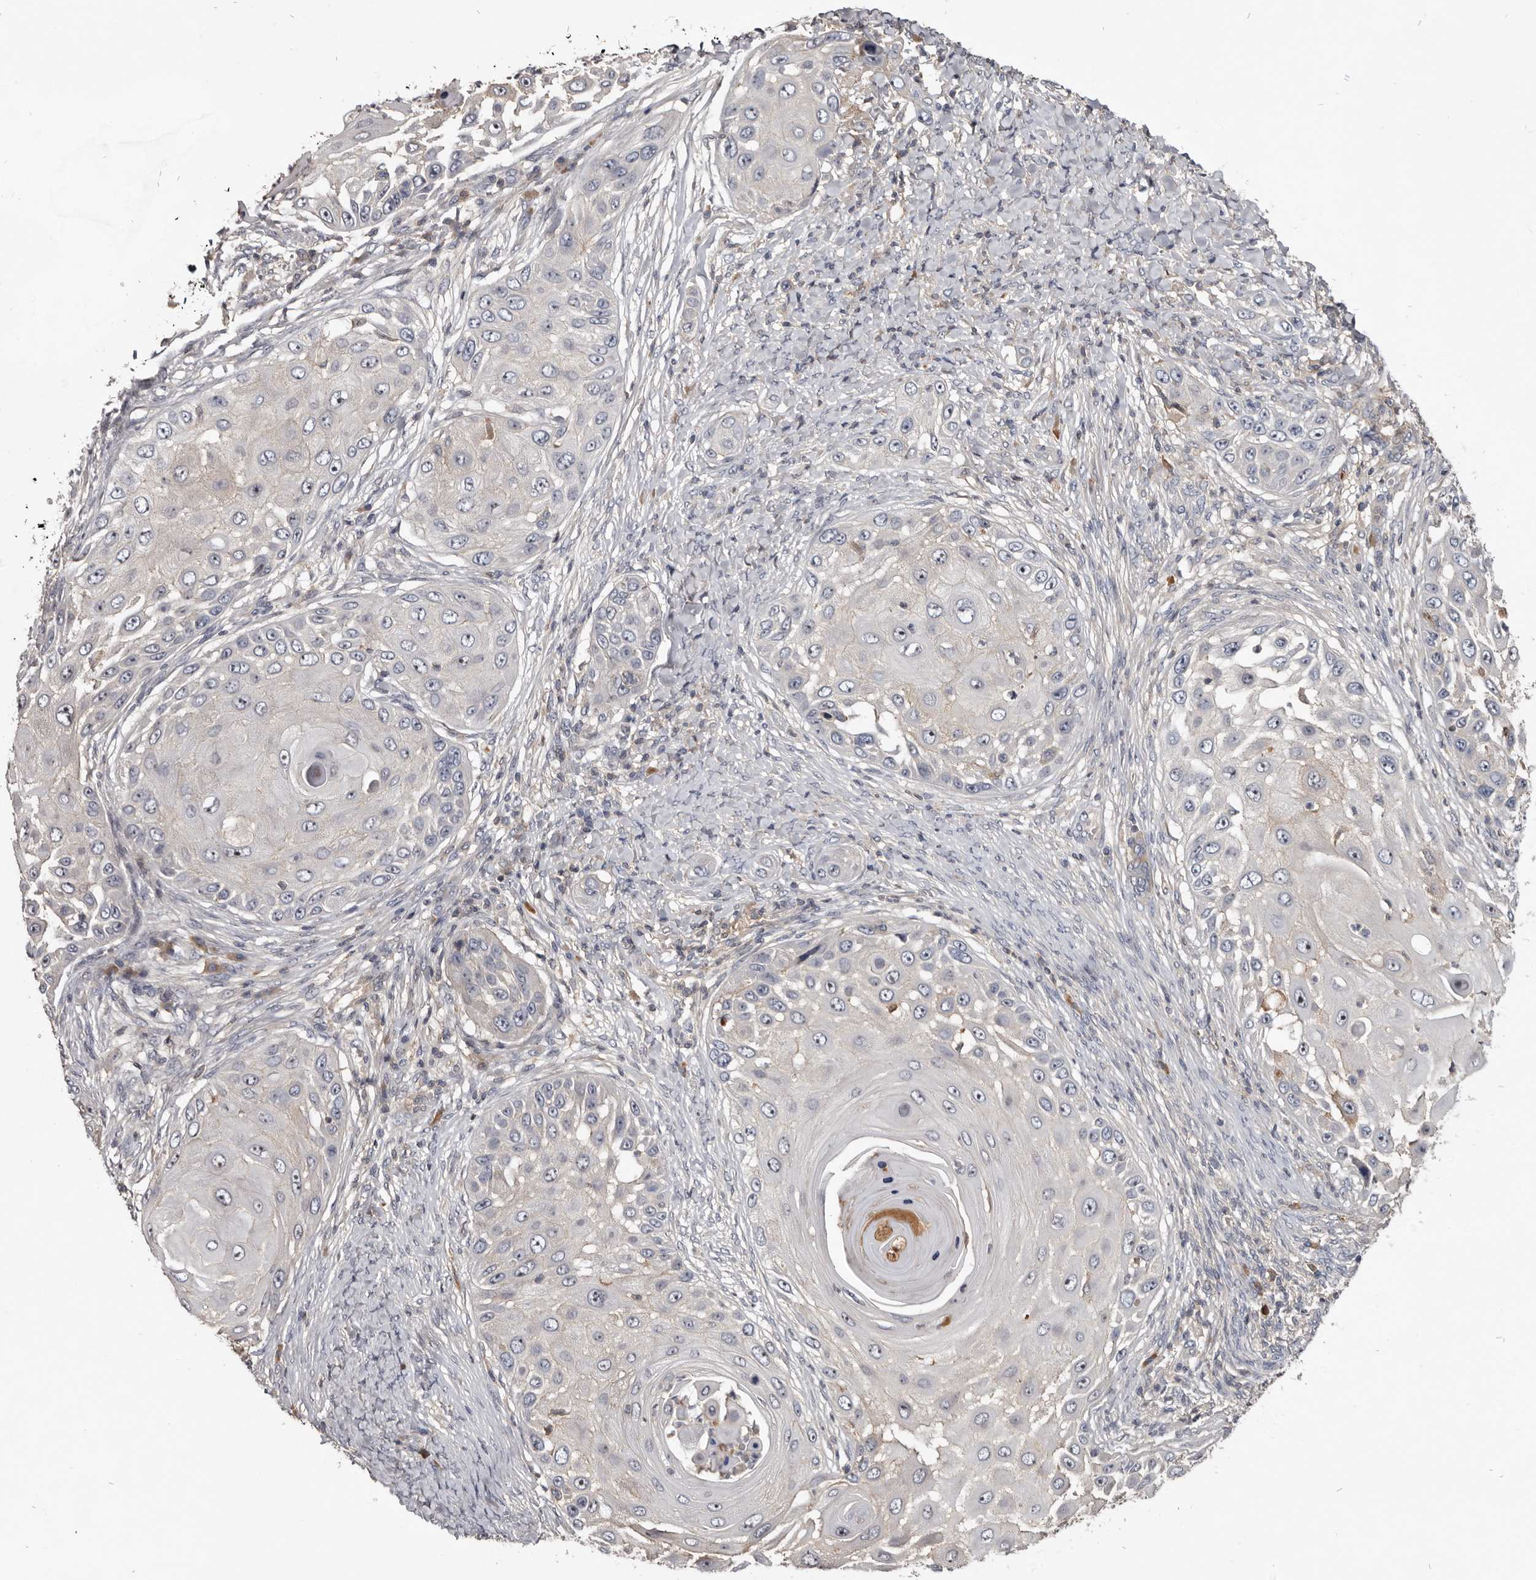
{"staining": {"intensity": "negative", "quantity": "none", "location": "none"}, "tissue": "skin cancer", "cell_type": "Tumor cells", "image_type": "cancer", "snomed": [{"axis": "morphology", "description": "Squamous cell carcinoma, NOS"}, {"axis": "topography", "description": "Skin"}], "caption": "A histopathology image of human skin cancer (squamous cell carcinoma) is negative for staining in tumor cells.", "gene": "TTC39A", "patient": {"sex": "female", "age": 44}}